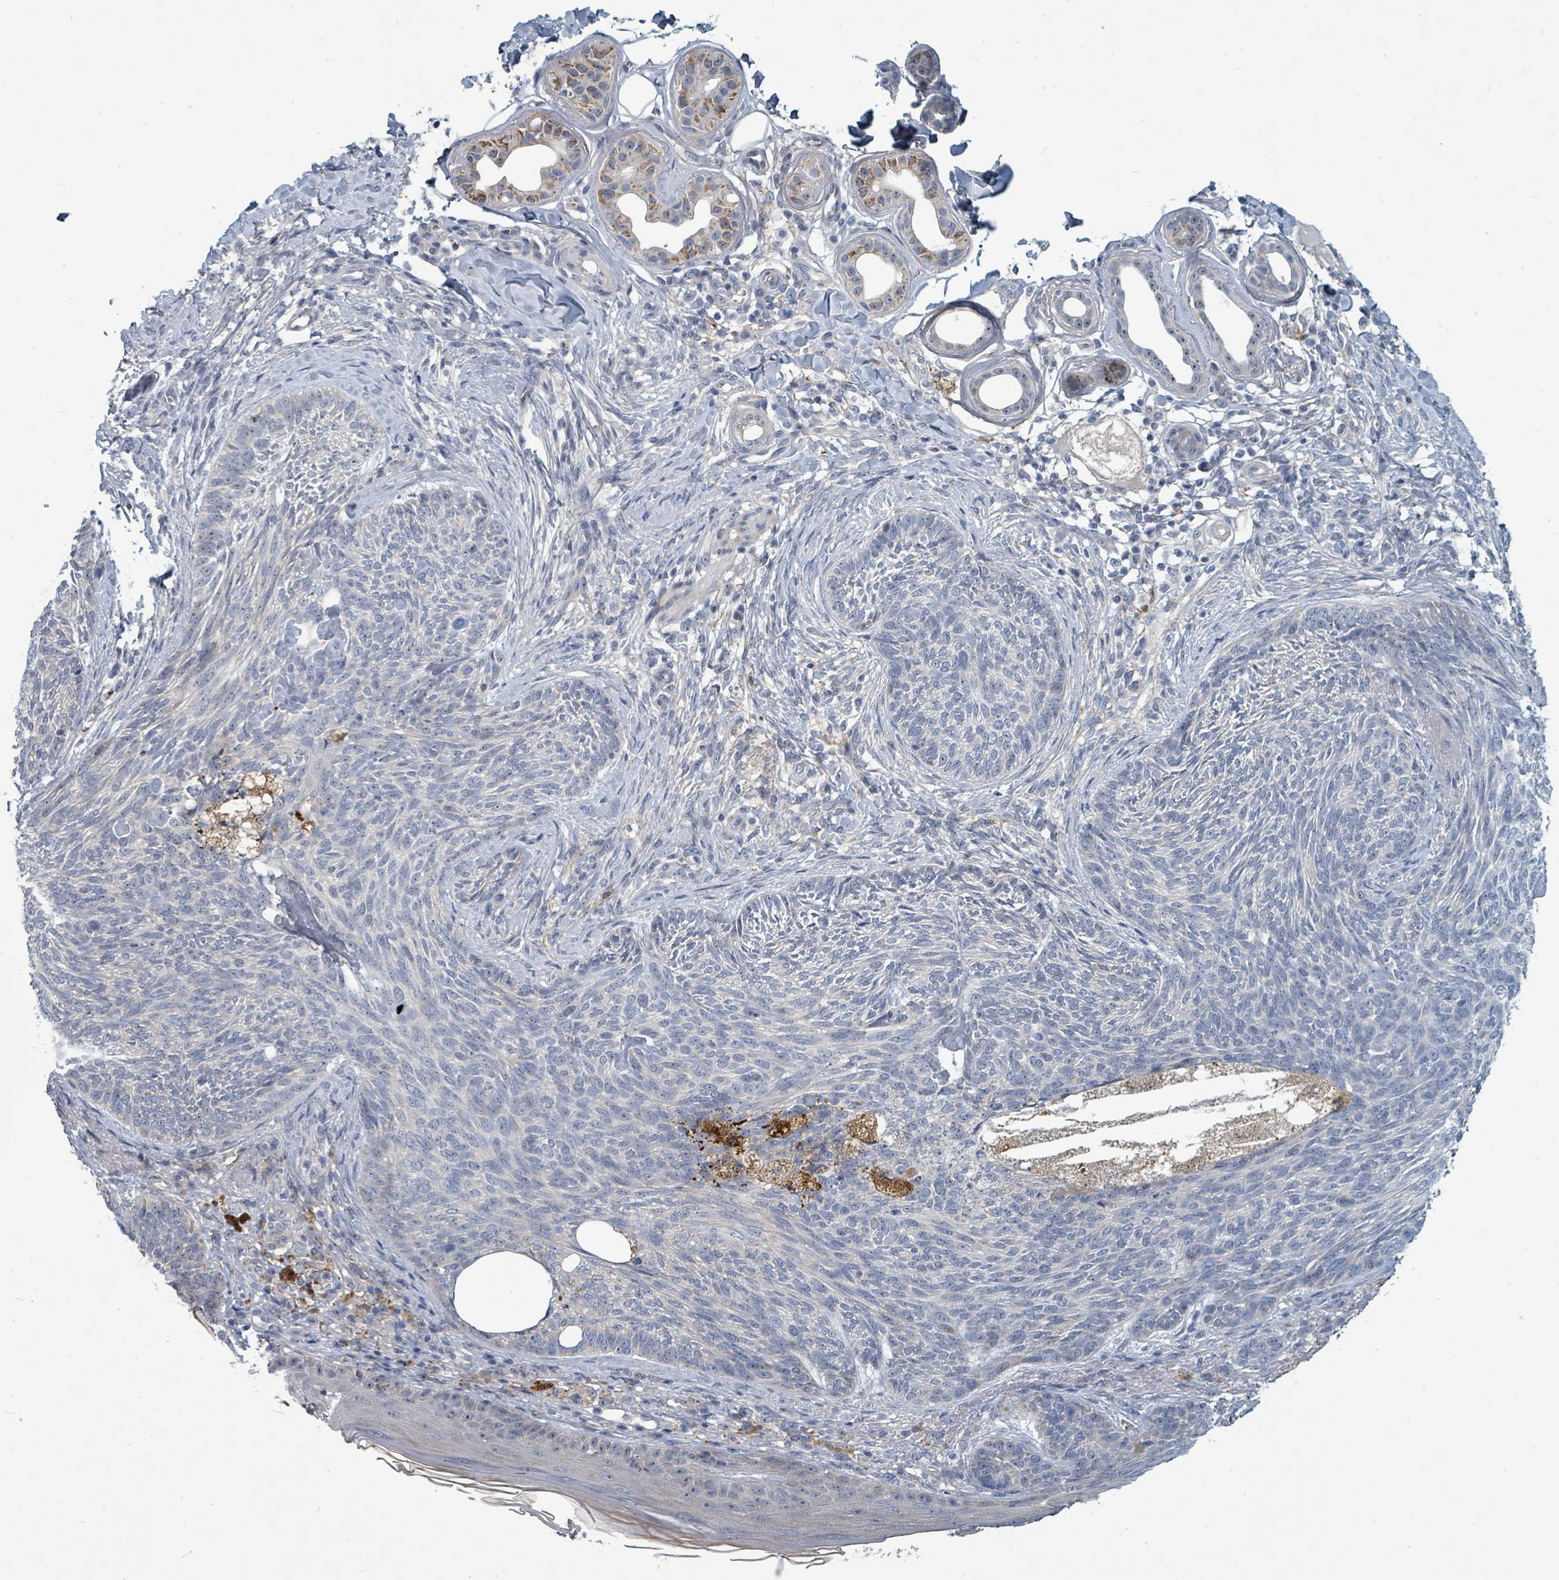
{"staining": {"intensity": "negative", "quantity": "none", "location": "none"}, "tissue": "skin cancer", "cell_type": "Tumor cells", "image_type": "cancer", "snomed": [{"axis": "morphology", "description": "Basal cell carcinoma"}, {"axis": "topography", "description": "Skin"}], "caption": "Tumor cells are negative for brown protein staining in skin basal cell carcinoma.", "gene": "TRDMT1", "patient": {"sex": "male", "age": 73}}